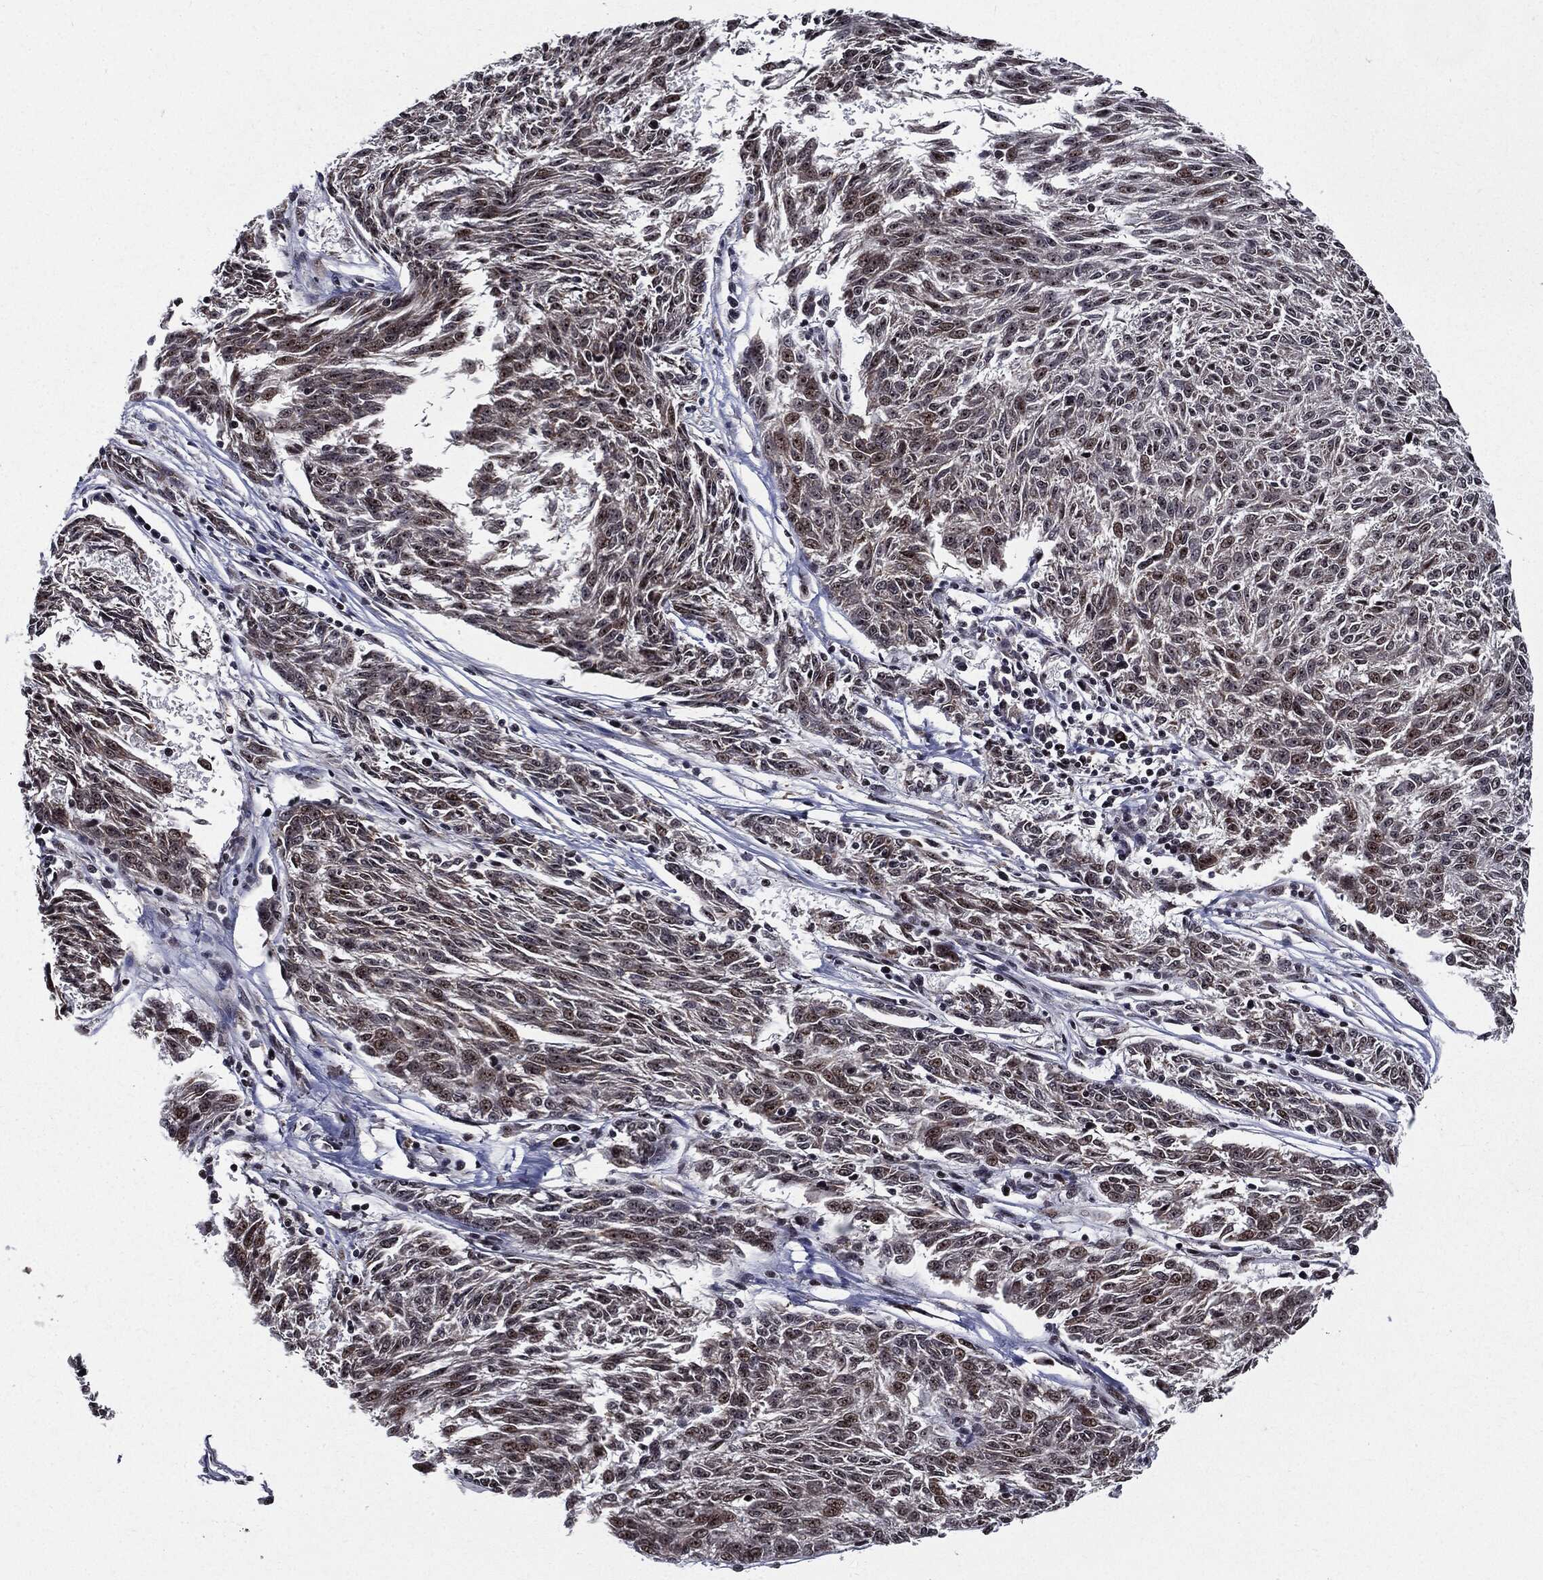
{"staining": {"intensity": "moderate", "quantity": "<25%", "location": "nuclear"}, "tissue": "melanoma", "cell_type": "Tumor cells", "image_type": "cancer", "snomed": [{"axis": "morphology", "description": "Malignant melanoma, NOS"}, {"axis": "topography", "description": "Skin"}], "caption": "A micrograph of melanoma stained for a protein displays moderate nuclear brown staining in tumor cells.", "gene": "ZFP91", "patient": {"sex": "female", "age": 72}}